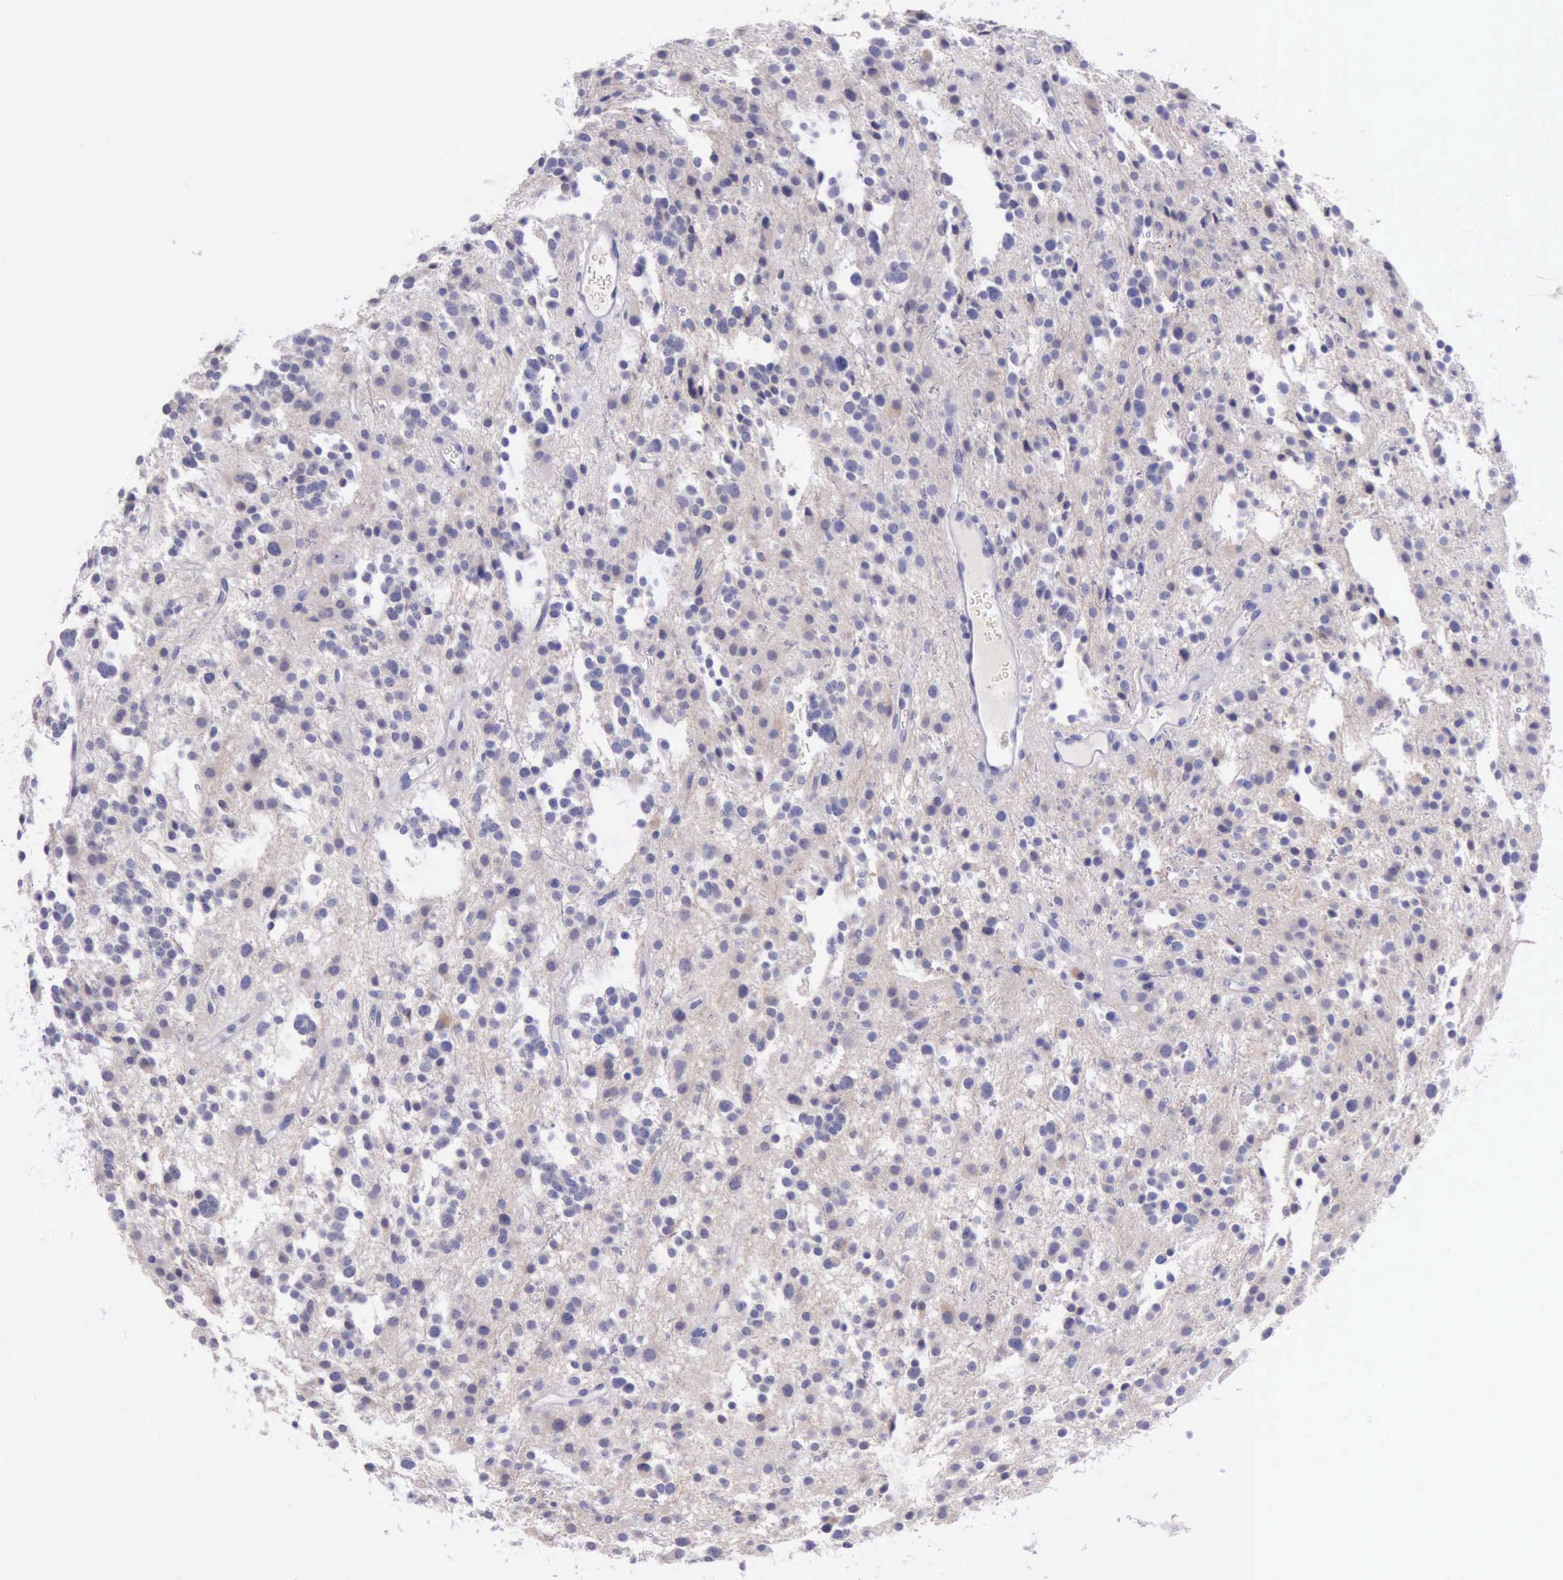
{"staining": {"intensity": "negative", "quantity": "none", "location": "none"}, "tissue": "glioma", "cell_type": "Tumor cells", "image_type": "cancer", "snomed": [{"axis": "morphology", "description": "Glioma, malignant, Low grade"}, {"axis": "topography", "description": "Brain"}], "caption": "Tumor cells are negative for protein expression in human glioma.", "gene": "LRFN5", "patient": {"sex": "female", "age": 36}}